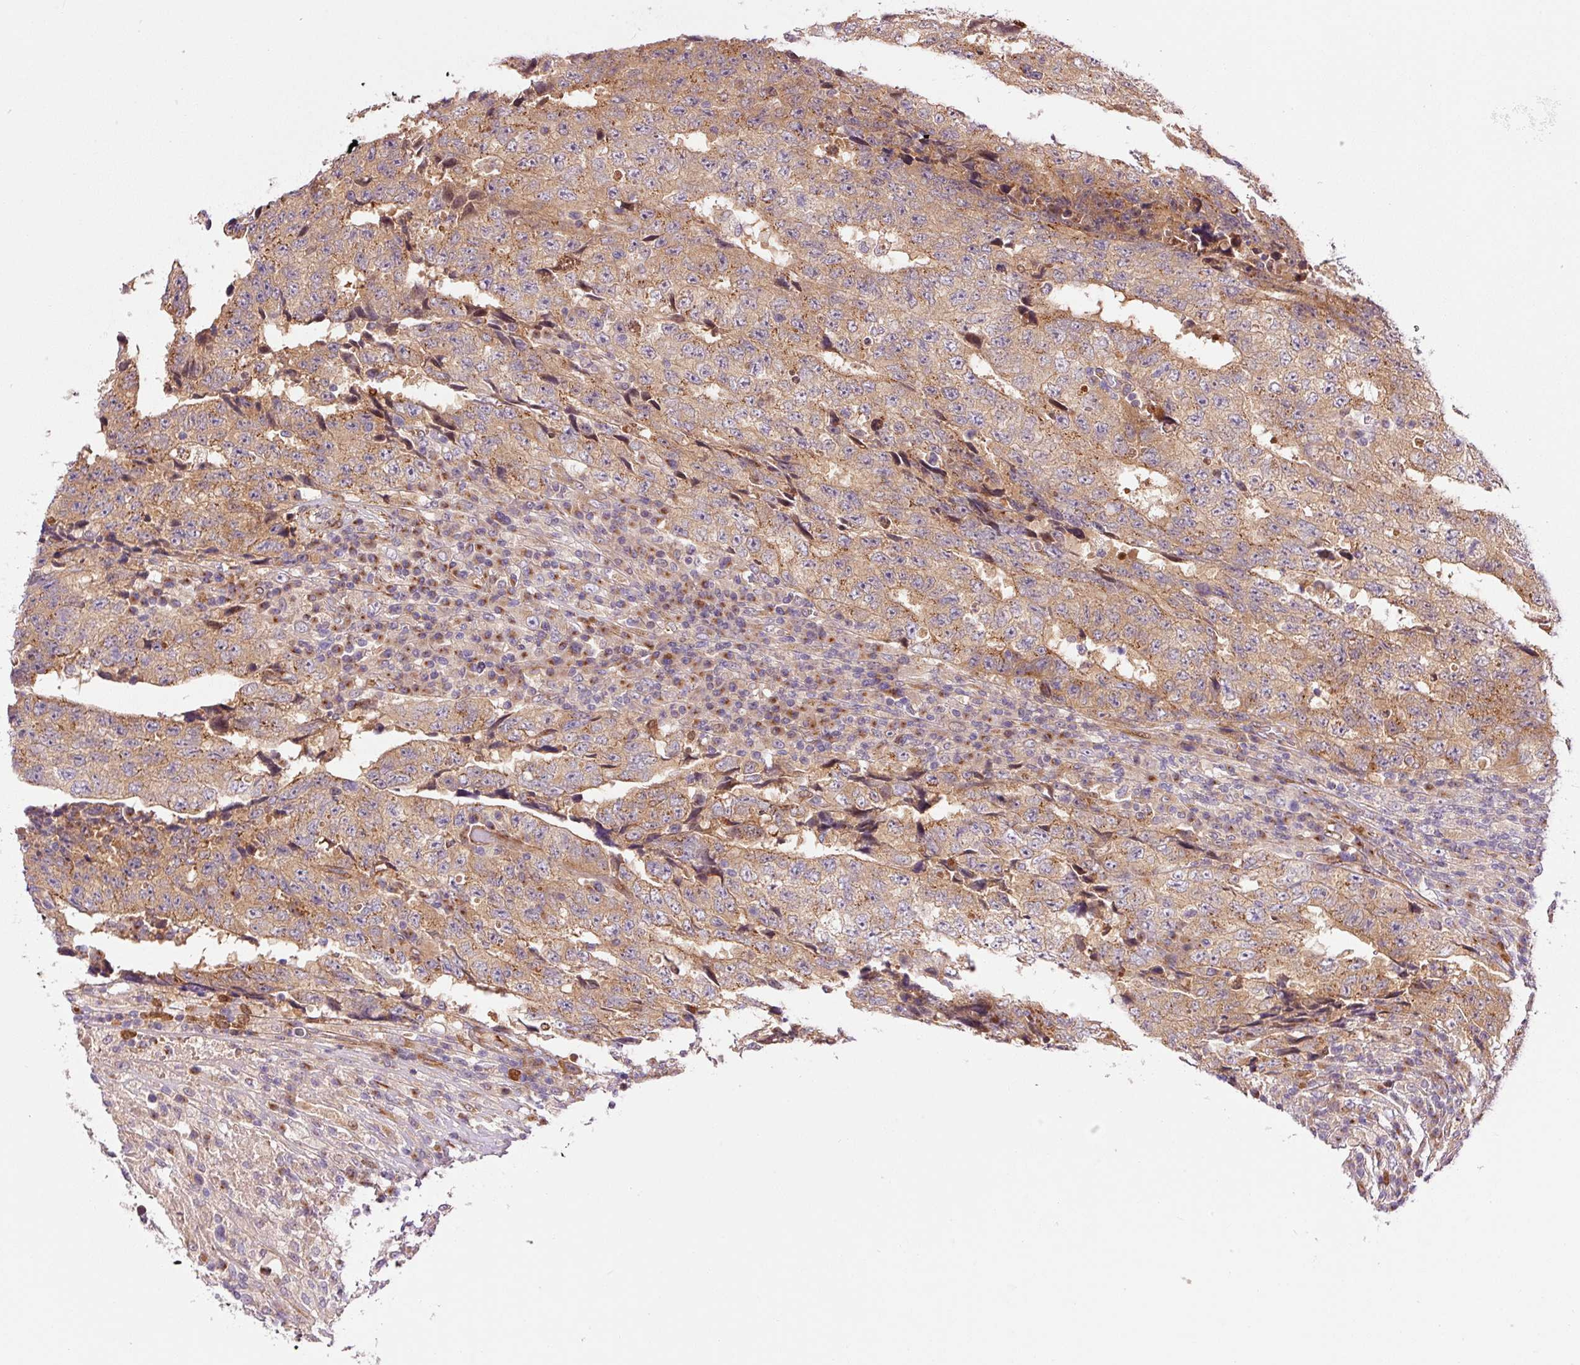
{"staining": {"intensity": "moderate", "quantity": ">75%", "location": "cytoplasmic/membranous"}, "tissue": "testis cancer", "cell_type": "Tumor cells", "image_type": "cancer", "snomed": [{"axis": "morphology", "description": "Necrosis, NOS"}, {"axis": "morphology", "description": "Carcinoma, Embryonal, NOS"}, {"axis": "topography", "description": "Testis"}], "caption": "Human testis cancer (embryonal carcinoma) stained with a protein marker displays moderate staining in tumor cells.", "gene": "PPP1R14B", "patient": {"sex": "male", "age": 19}}